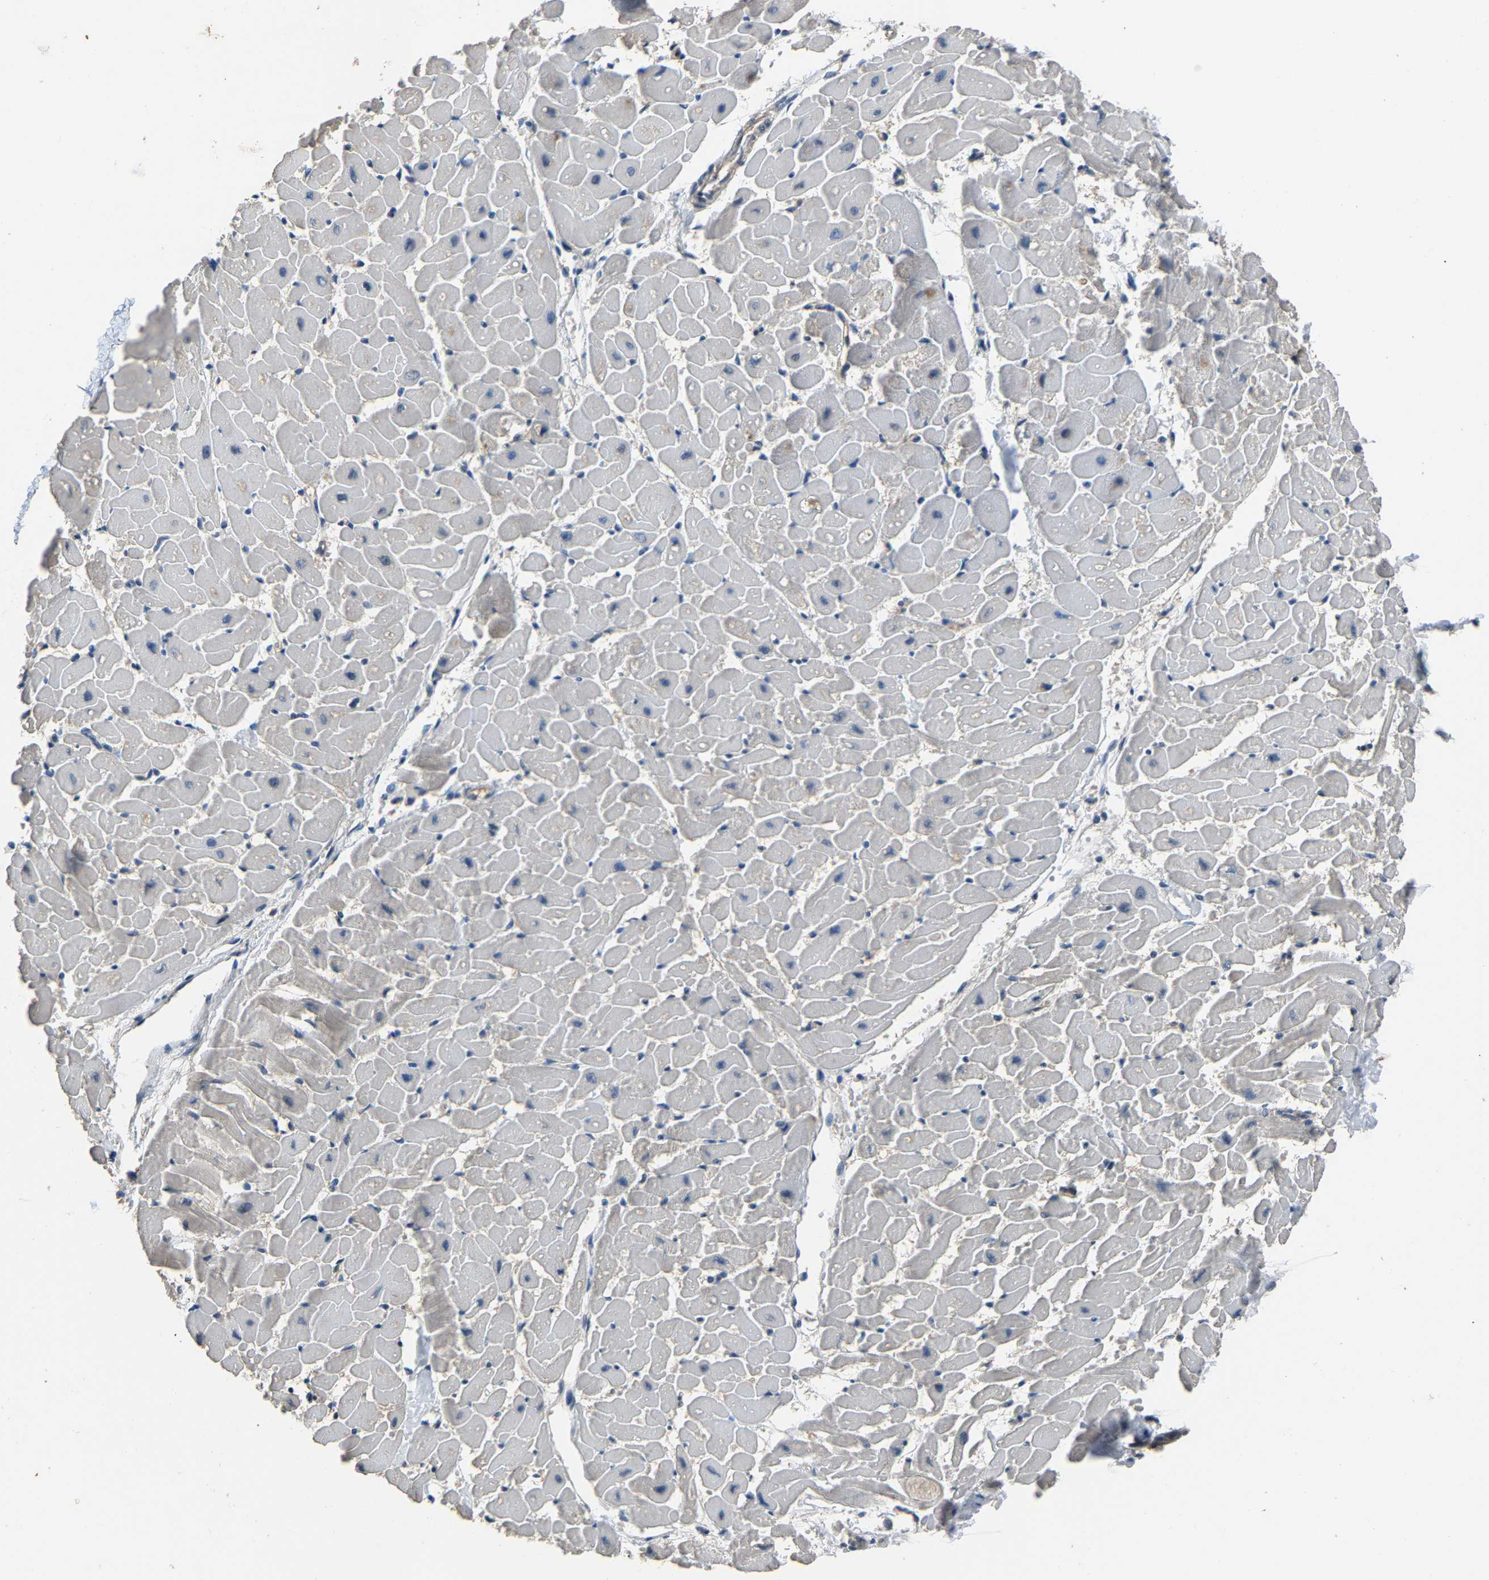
{"staining": {"intensity": "negative", "quantity": "none", "location": "none"}, "tissue": "heart muscle", "cell_type": "Cardiomyocytes", "image_type": "normal", "snomed": [{"axis": "morphology", "description": "Normal tissue, NOS"}, {"axis": "topography", "description": "Heart"}], "caption": "The immunohistochemistry histopathology image has no significant staining in cardiomyocytes of heart muscle.", "gene": "ABCC9", "patient": {"sex": "female", "age": 19}}